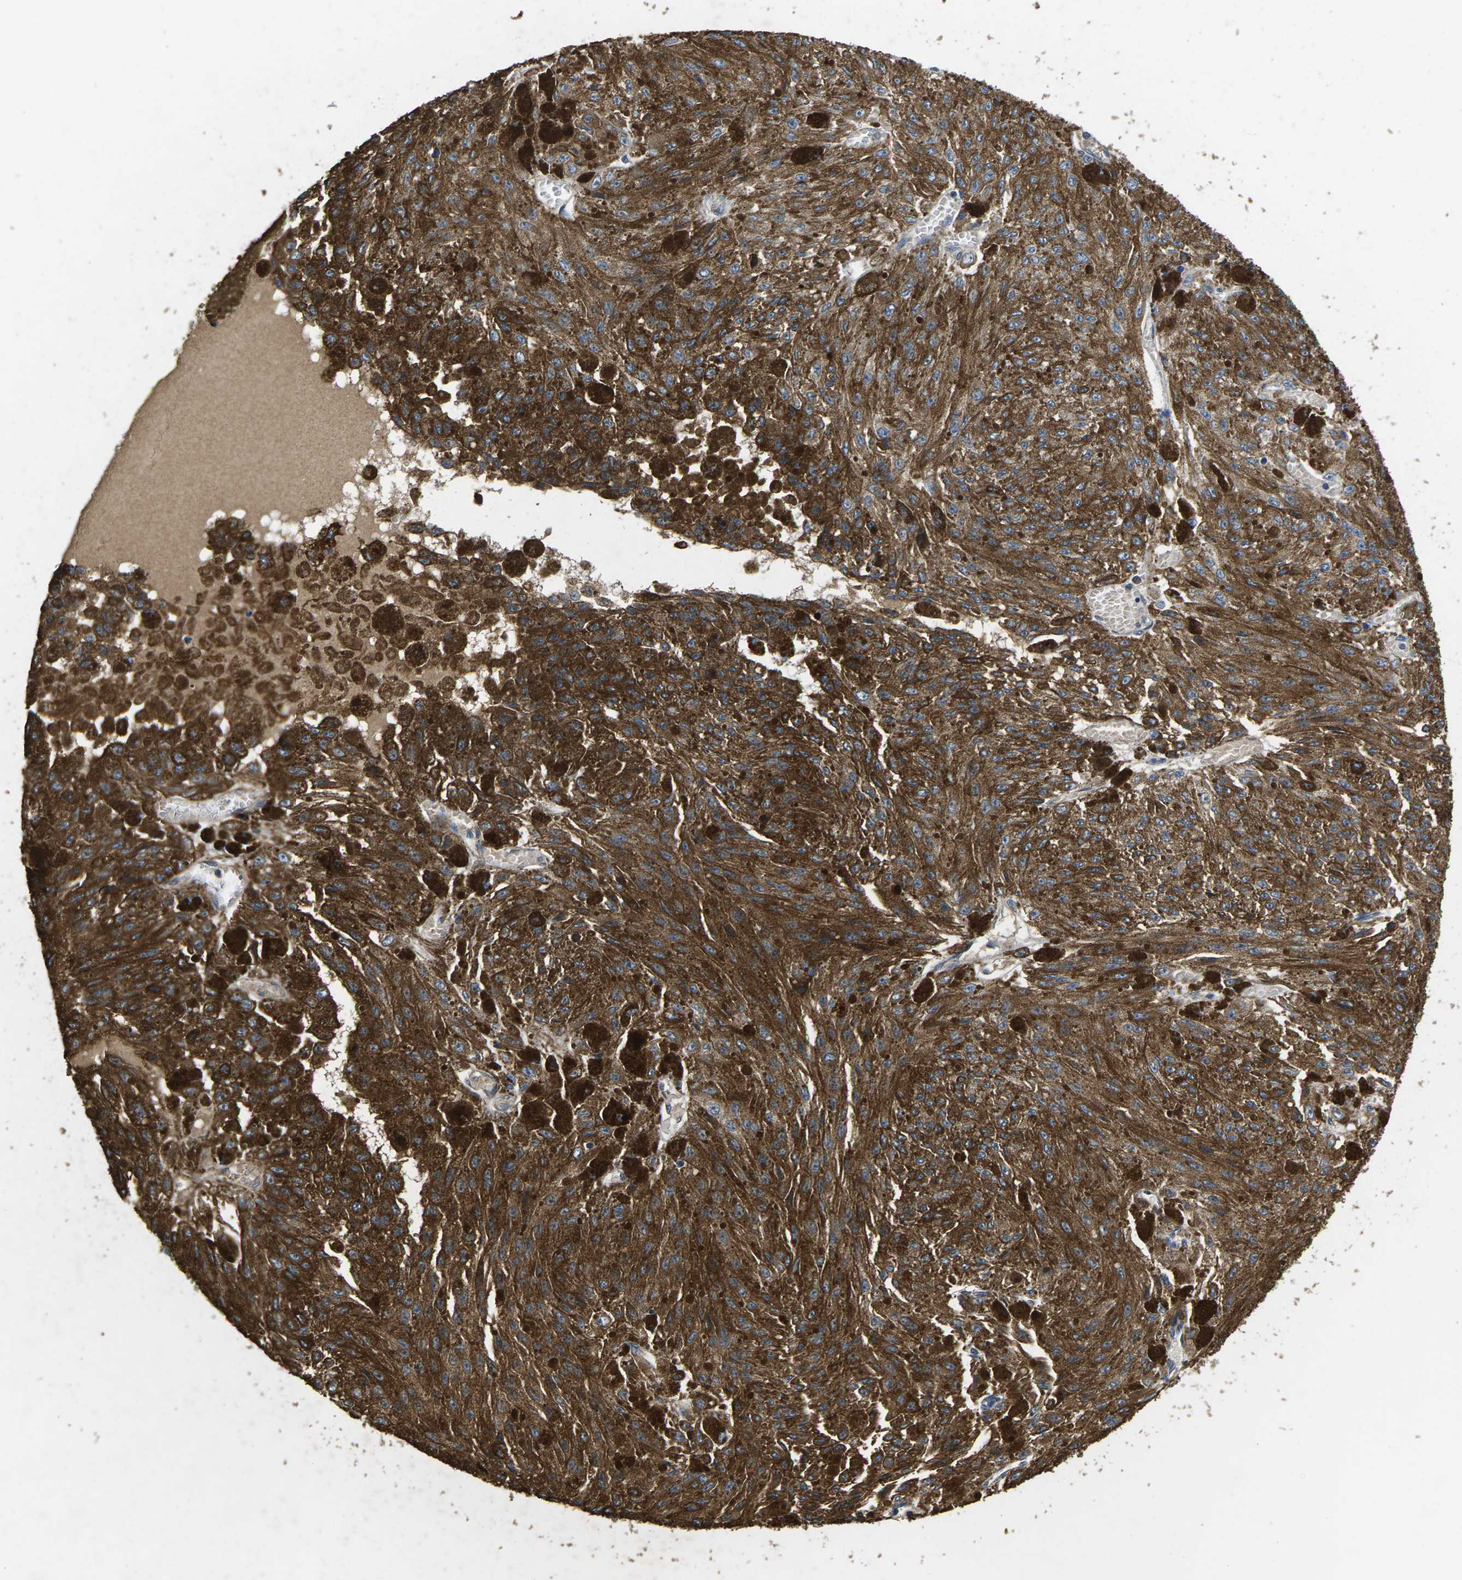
{"staining": {"intensity": "moderate", "quantity": ">75%", "location": "cytoplasmic/membranous"}, "tissue": "melanoma", "cell_type": "Tumor cells", "image_type": "cancer", "snomed": [{"axis": "morphology", "description": "Malignant melanoma, NOS"}, {"axis": "topography", "description": "Other"}], "caption": "An image of human malignant melanoma stained for a protein reveals moderate cytoplasmic/membranous brown staining in tumor cells. Using DAB (brown) and hematoxylin (blue) stains, captured at high magnification using brightfield microscopy.", "gene": "B4GAT1", "patient": {"sex": "male", "age": 79}}